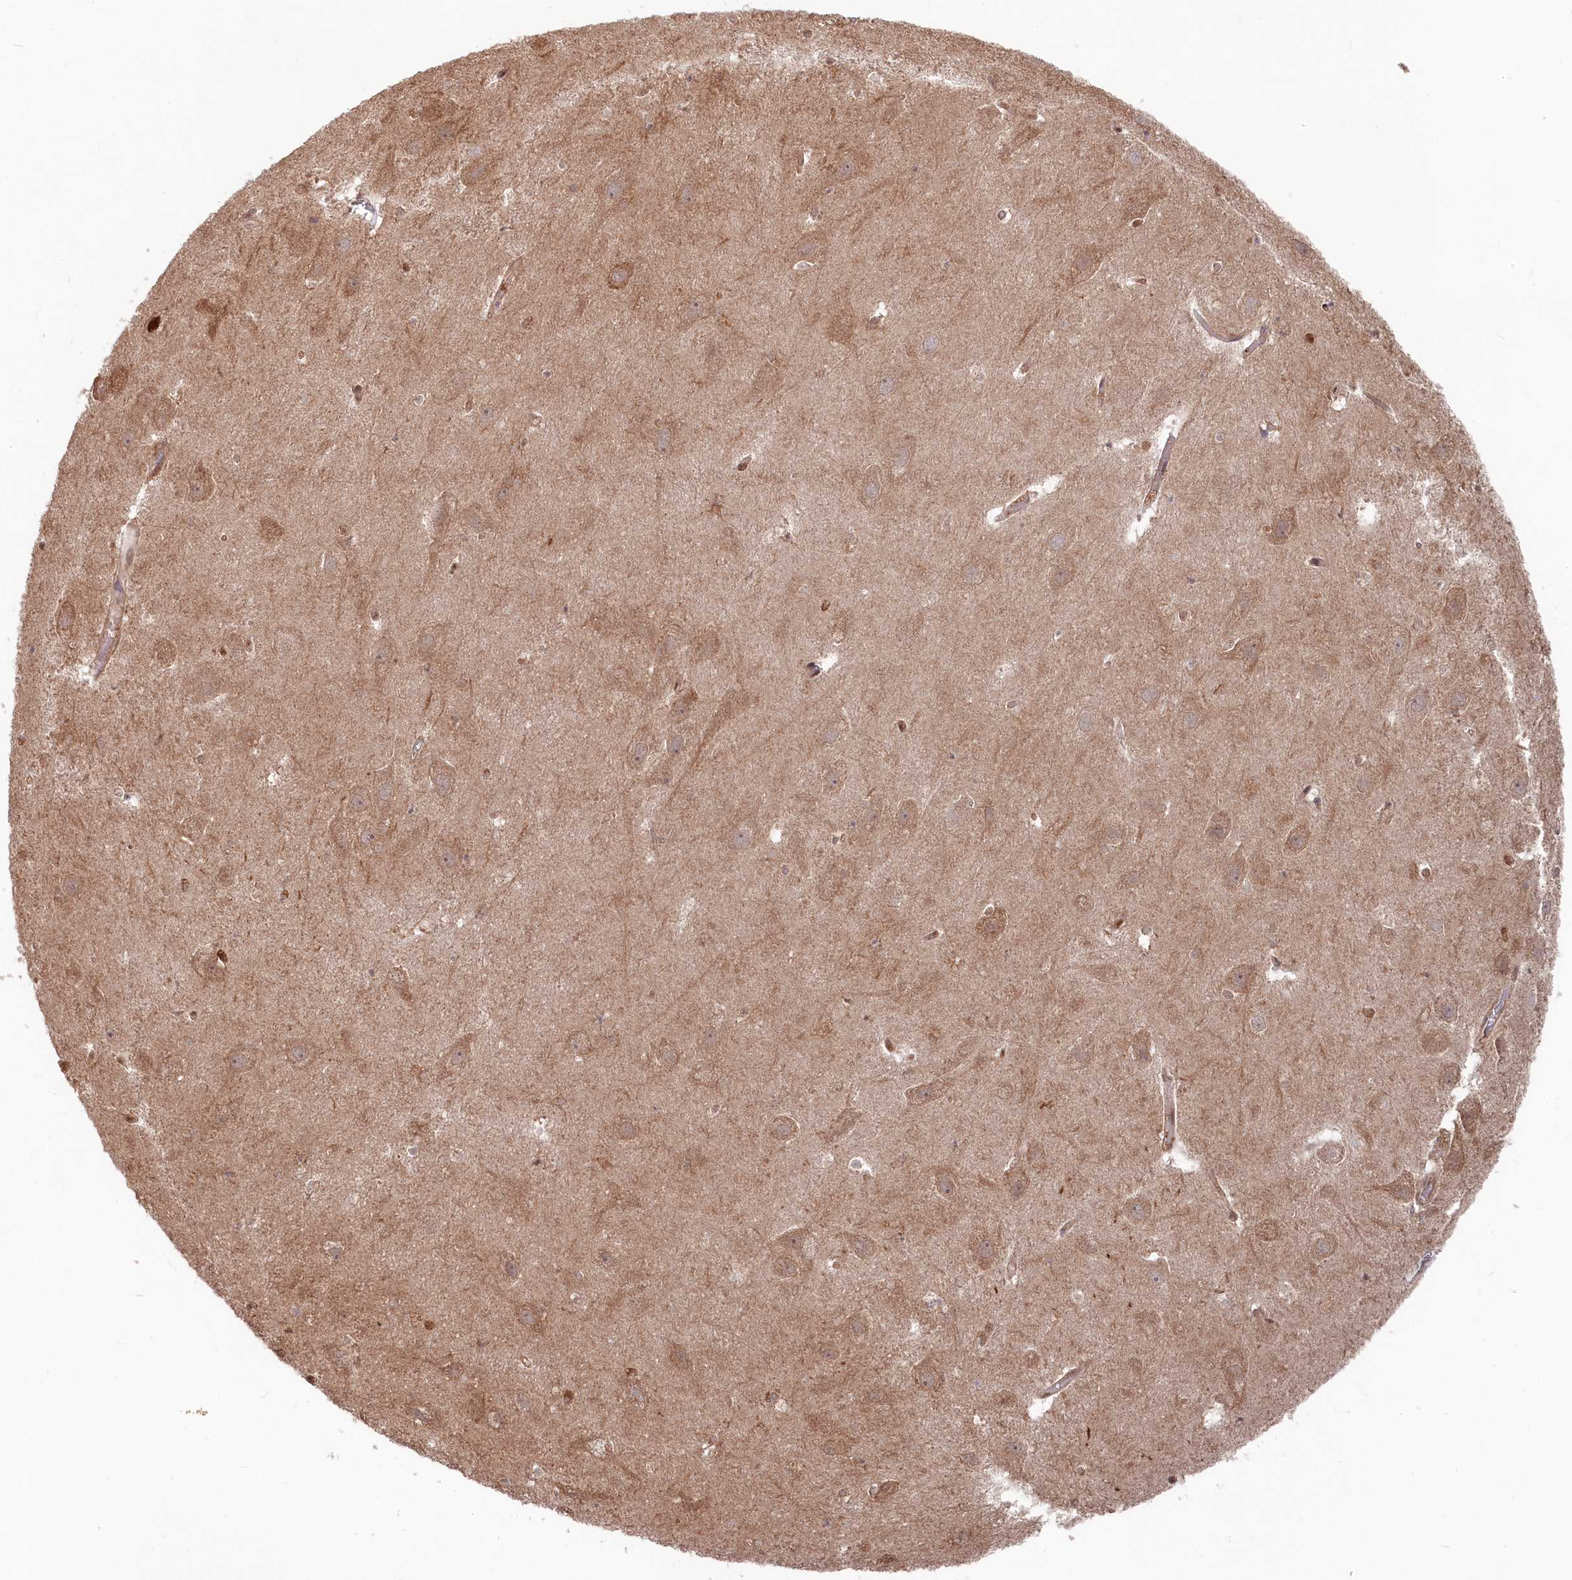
{"staining": {"intensity": "moderate", "quantity": "<25%", "location": "cytoplasmic/membranous"}, "tissue": "hippocampus", "cell_type": "Glial cells", "image_type": "normal", "snomed": [{"axis": "morphology", "description": "Normal tissue, NOS"}, {"axis": "topography", "description": "Hippocampus"}], "caption": "Moderate cytoplasmic/membranous positivity for a protein is seen in about <25% of glial cells of normal hippocampus using IHC.", "gene": "PSMA1", "patient": {"sex": "female", "age": 52}}